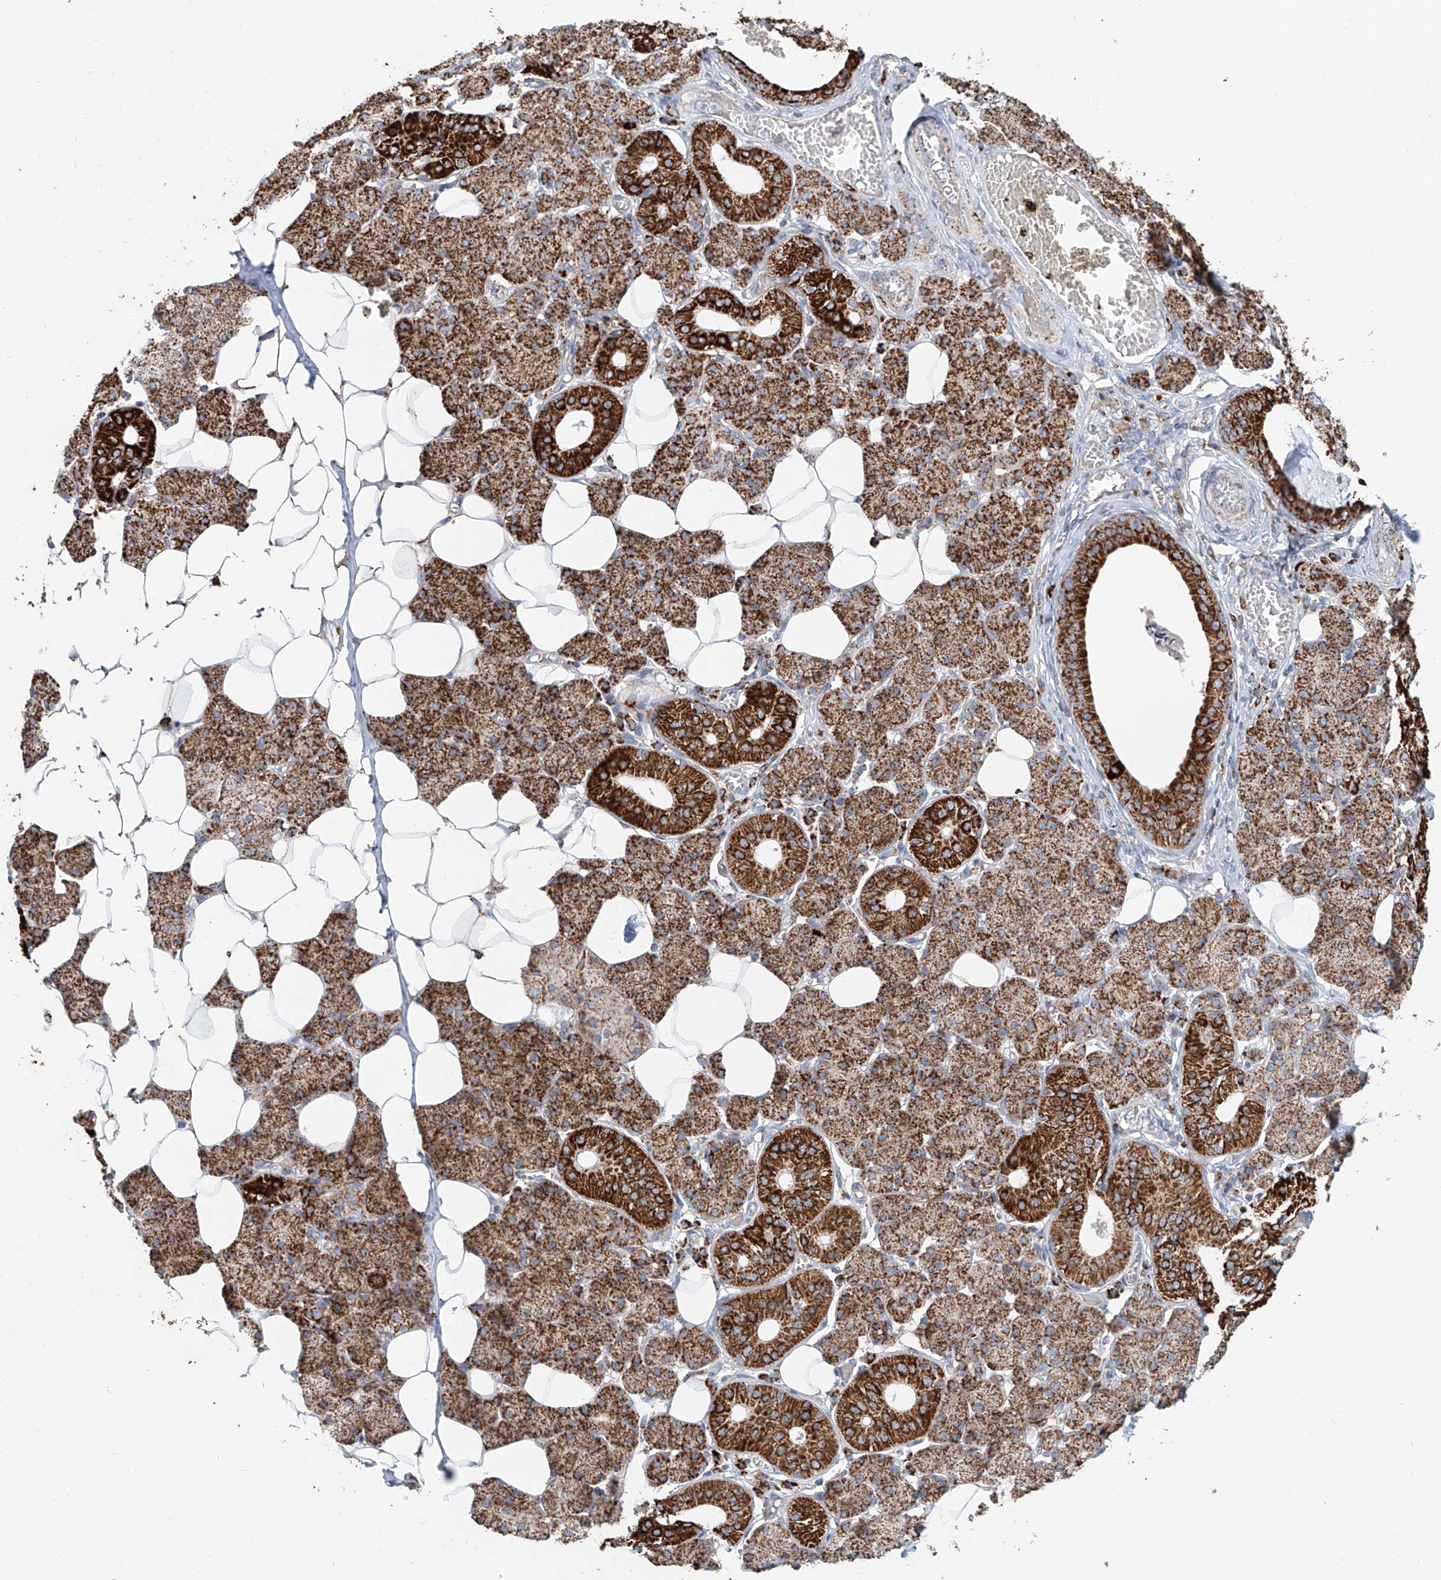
{"staining": {"intensity": "strong", "quantity": ">75%", "location": "cytoplasmic/membranous"}, "tissue": "salivary gland", "cell_type": "Glandular cells", "image_type": "normal", "snomed": [{"axis": "morphology", "description": "Normal tissue, NOS"}, {"axis": "topography", "description": "Salivary gland"}], "caption": "Protein staining displays strong cytoplasmic/membranous positivity in approximately >75% of glandular cells in normal salivary gland.", "gene": "CARD10", "patient": {"sex": "female", "age": 33}}